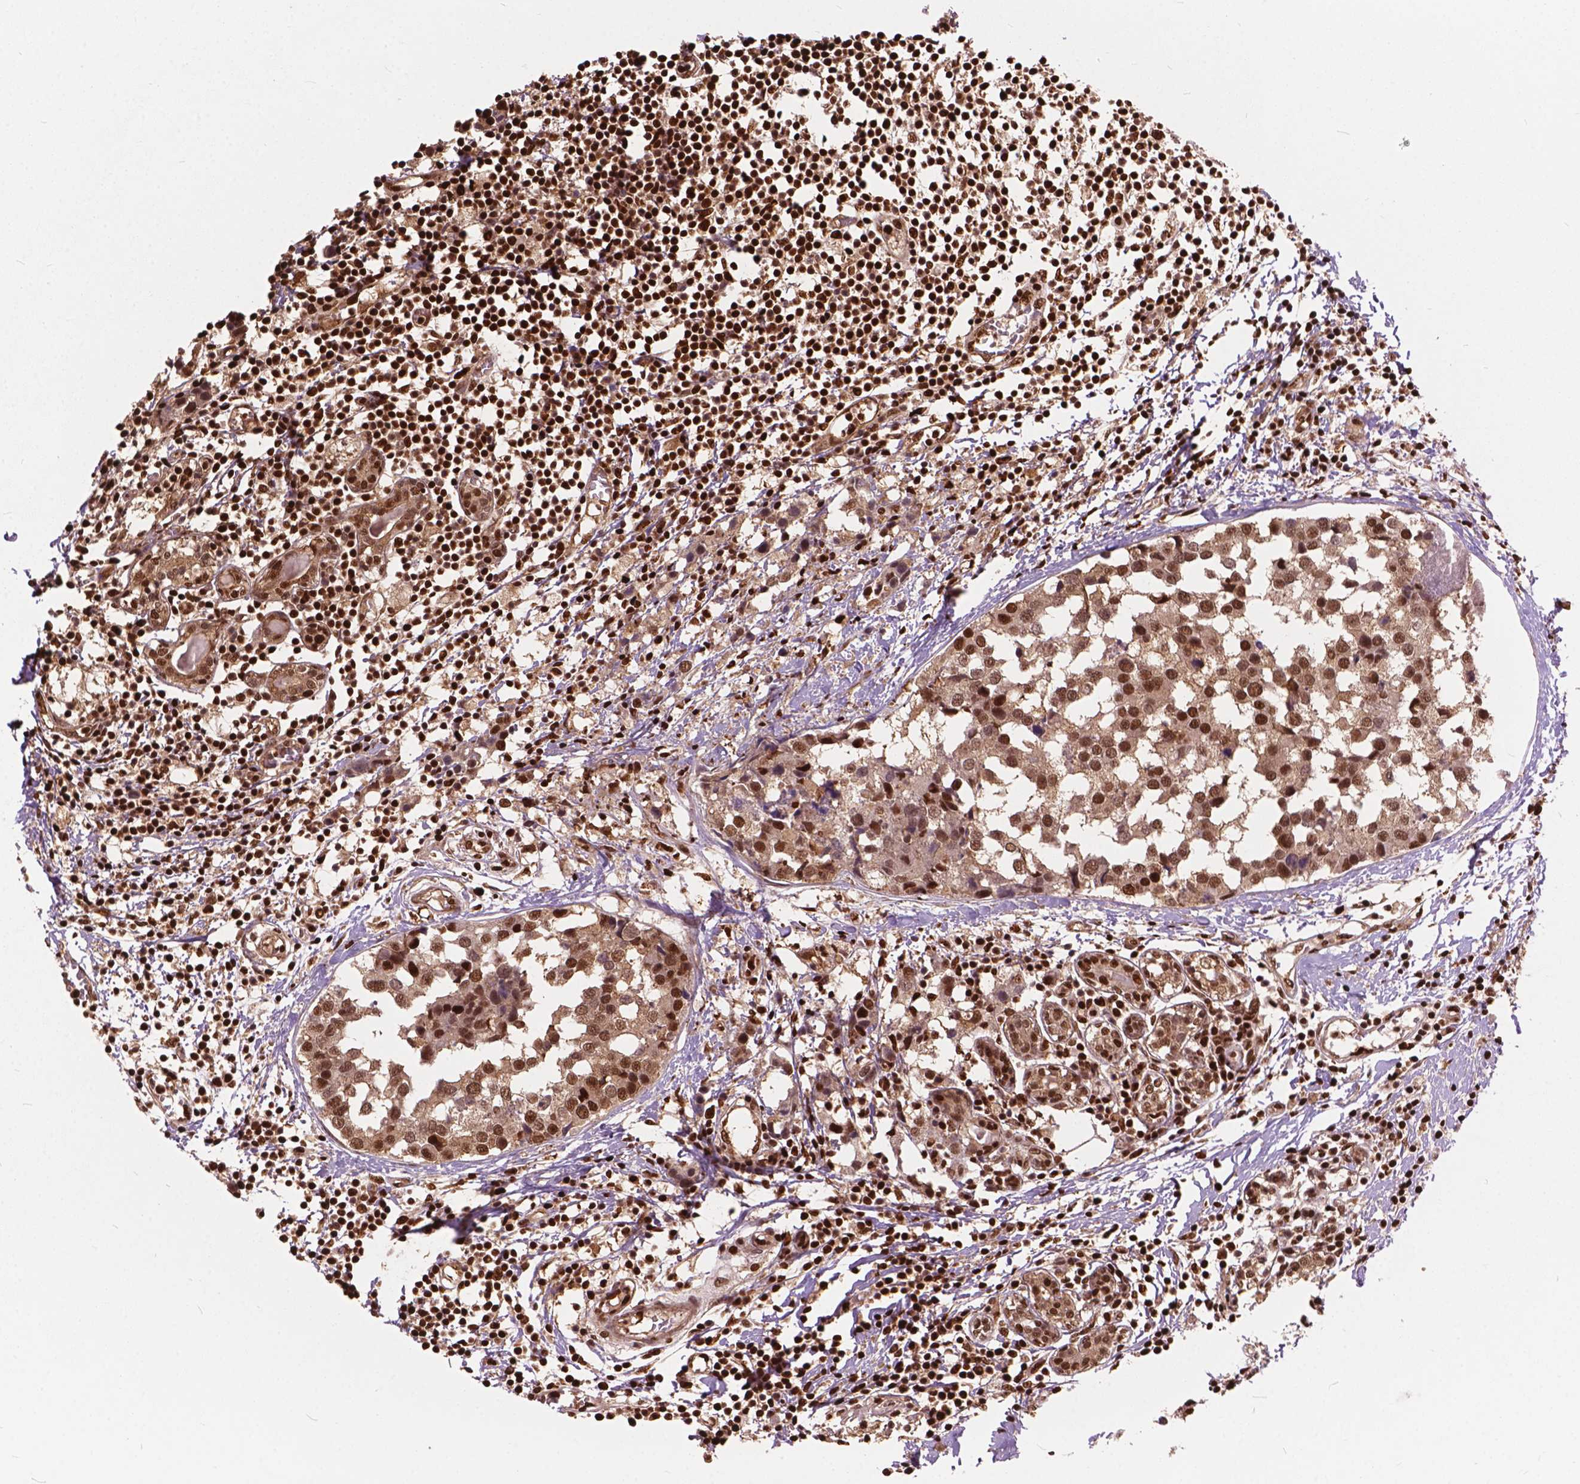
{"staining": {"intensity": "moderate", "quantity": ">75%", "location": "cytoplasmic/membranous,nuclear"}, "tissue": "breast cancer", "cell_type": "Tumor cells", "image_type": "cancer", "snomed": [{"axis": "morphology", "description": "Lobular carcinoma"}, {"axis": "topography", "description": "Breast"}], "caption": "Immunohistochemistry (IHC) (DAB (3,3'-diaminobenzidine)) staining of lobular carcinoma (breast) reveals moderate cytoplasmic/membranous and nuclear protein positivity in approximately >75% of tumor cells. (DAB (3,3'-diaminobenzidine) IHC, brown staining for protein, blue staining for nuclei).", "gene": "ANP32B", "patient": {"sex": "female", "age": 59}}